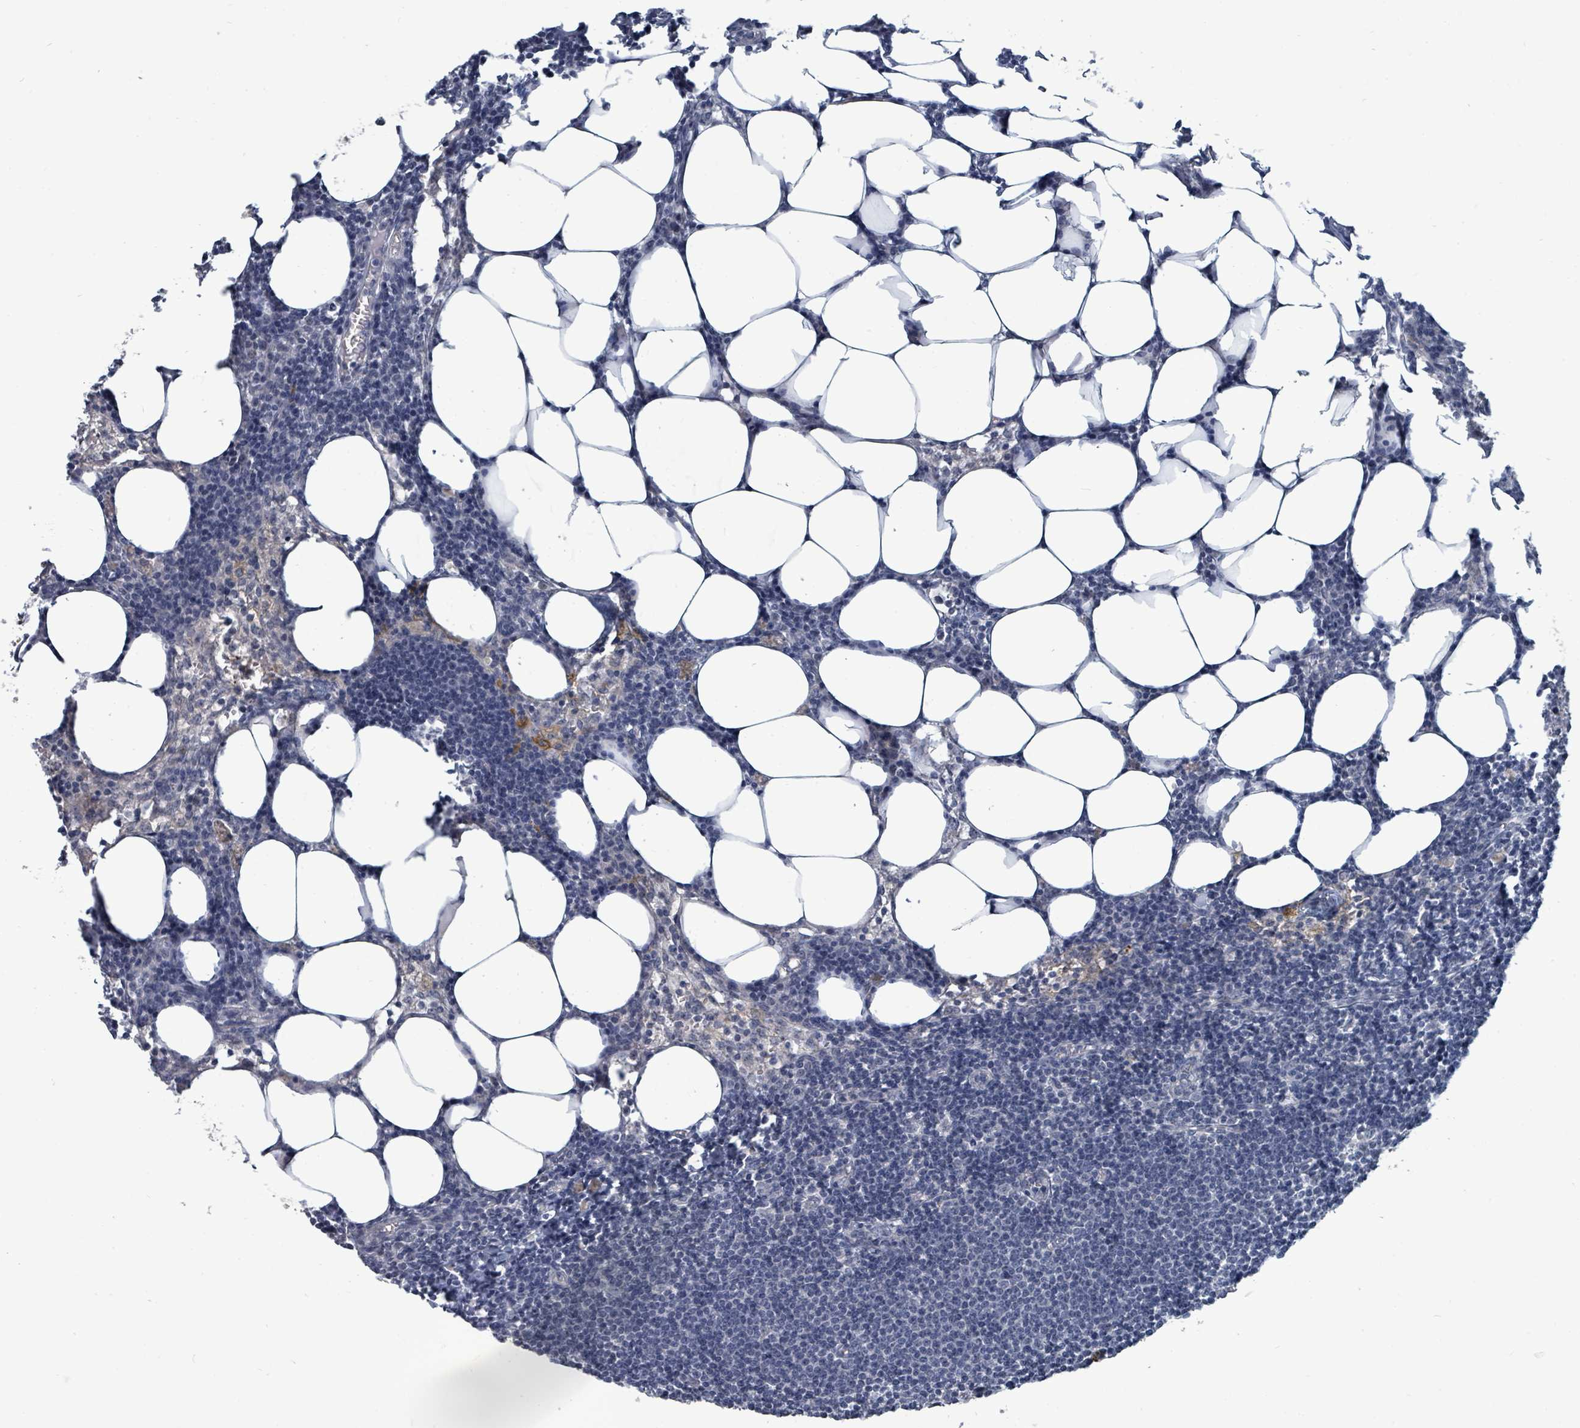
{"staining": {"intensity": "negative", "quantity": "none", "location": "none"}, "tissue": "lymph node", "cell_type": "Germinal center cells", "image_type": "normal", "snomed": [{"axis": "morphology", "description": "Normal tissue, NOS"}, {"axis": "topography", "description": "Lymph node"}], "caption": "Lymph node stained for a protein using immunohistochemistry reveals no positivity germinal center cells.", "gene": "TRDMT1", "patient": {"sex": "female", "age": 30}}